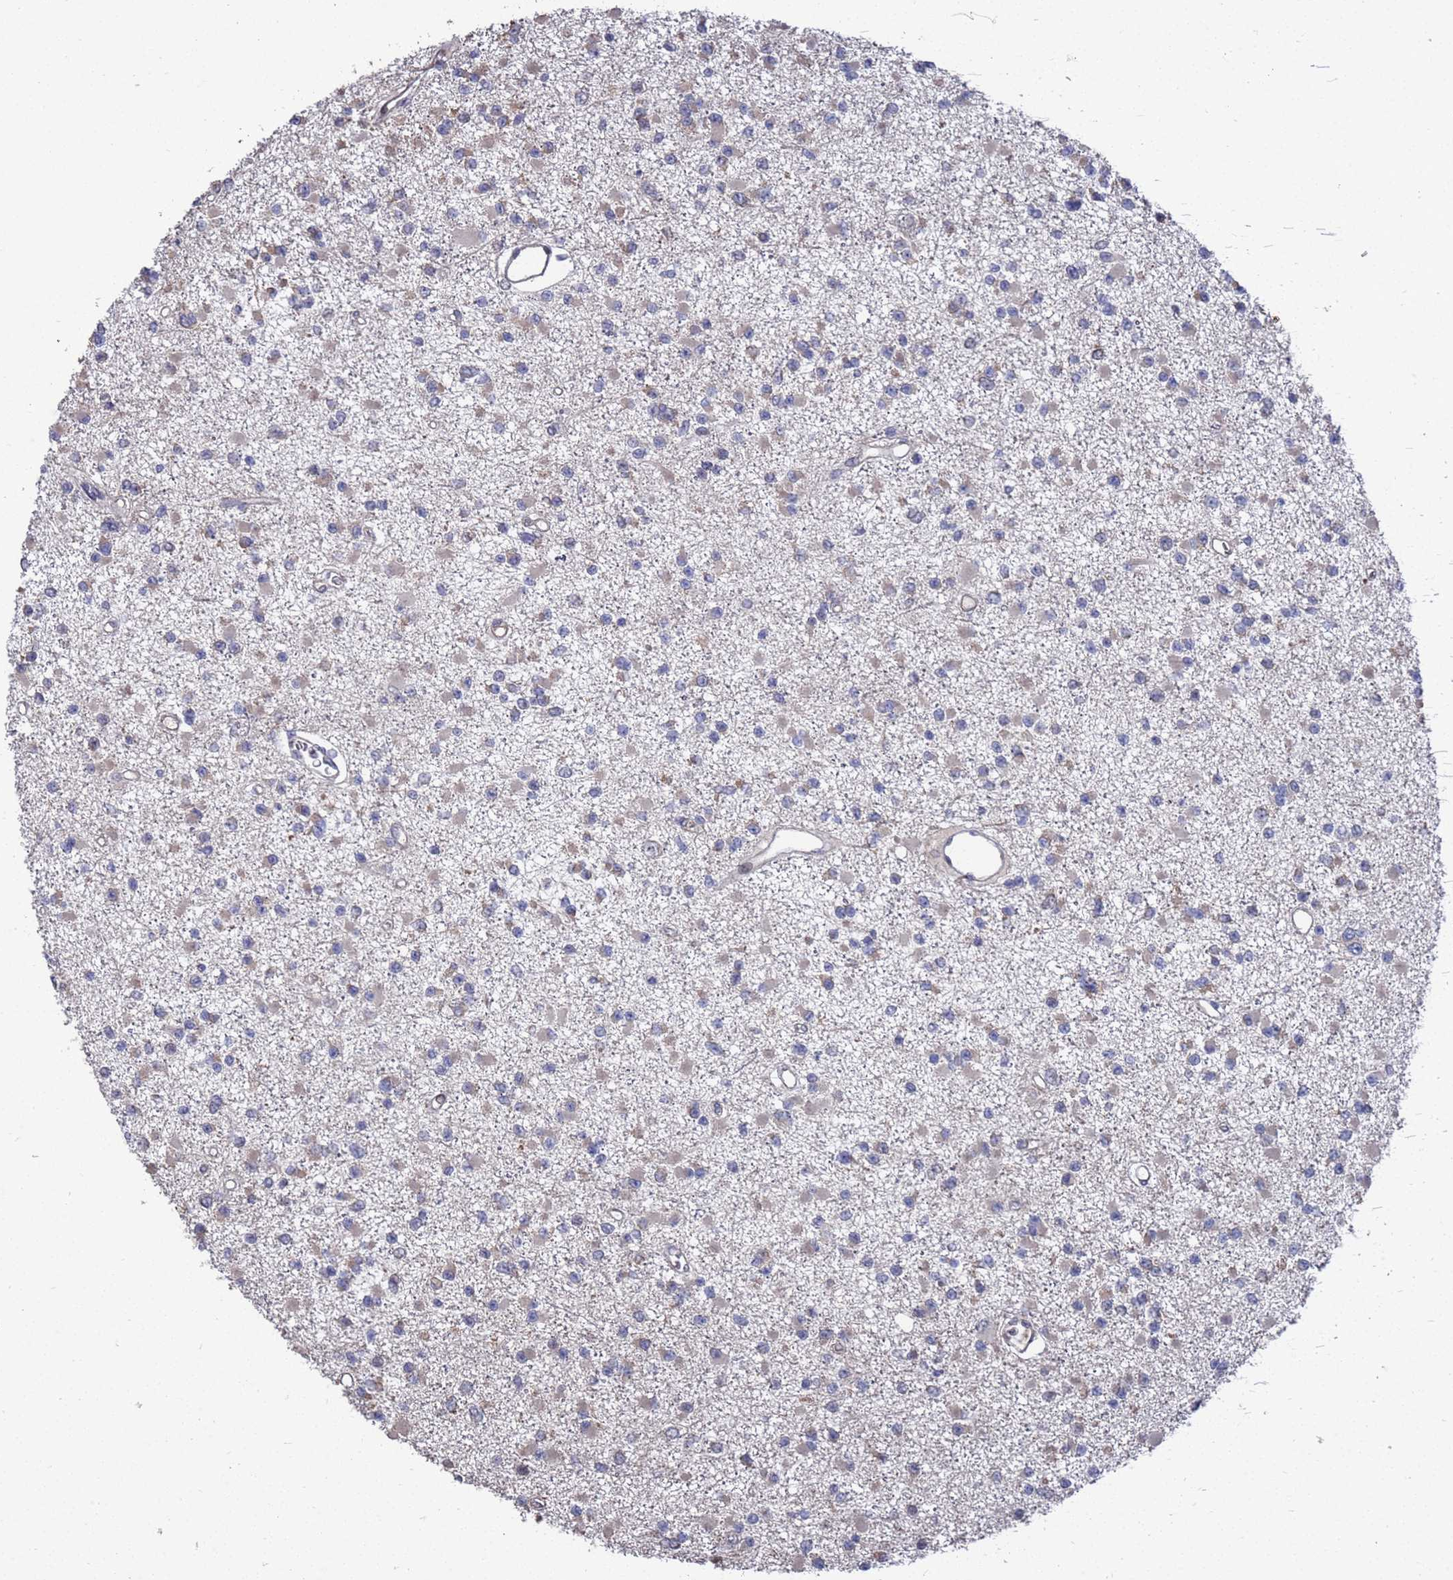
{"staining": {"intensity": "weak", "quantity": "25%-75%", "location": "cytoplasmic/membranous"}, "tissue": "glioma", "cell_type": "Tumor cells", "image_type": "cancer", "snomed": [{"axis": "morphology", "description": "Glioma, malignant, Low grade"}, {"axis": "topography", "description": "Brain"}], "caption": "High-power microscopy captured an immunohistochemistry (IHC) micrograph of glioma, revealing weak cytoplasmic/membranous expression in approximately 25%-75% of tumor cells.", "gene": "CFAP119", "patient": {"sex": "female", "age": 22}}